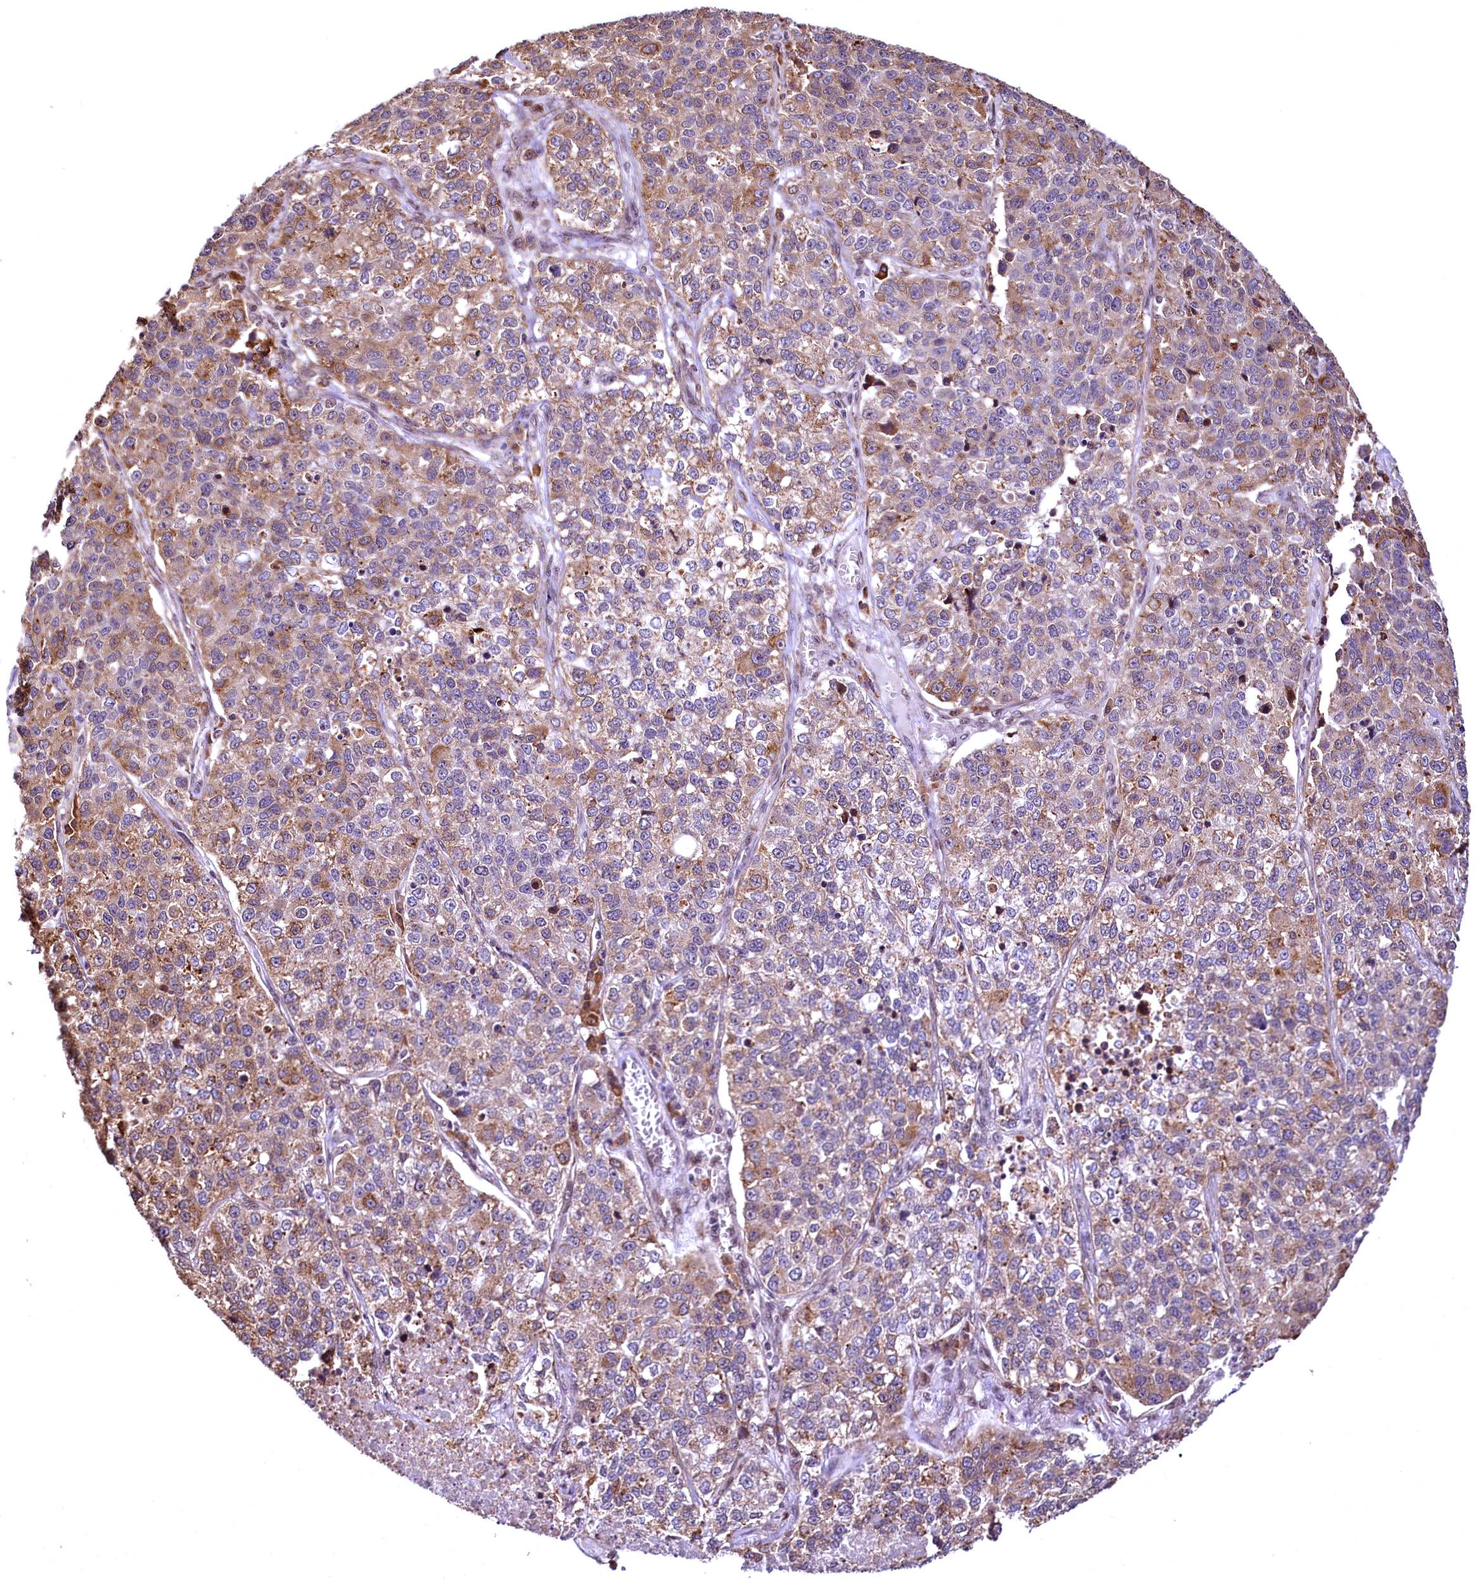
{"staining": {"intensity": "moderate", "quantity": "25%-75%", "location": "cytoplasmic/membranous"}, "tissue": "lung cancer", "cell_type": "Tumor cells", "image_type": "cancer", "snomed": [{"axis": "morphology", "description": "Adenocarcinoma, NOS"}, {"axis": "topography", "description": "Lung"}], "caption": "Lung cancer (adenocarcinoma) tissue reveals moderate cytoplasmic/membranous expression in about 25%-75% of tumor cells (DAB (3,3'-diaminobenzidine) IHC, brown staining for protein, blue staining for nuclei).", "gene": "PDS5B", "patient": {"sex": "male", "age": 49}}